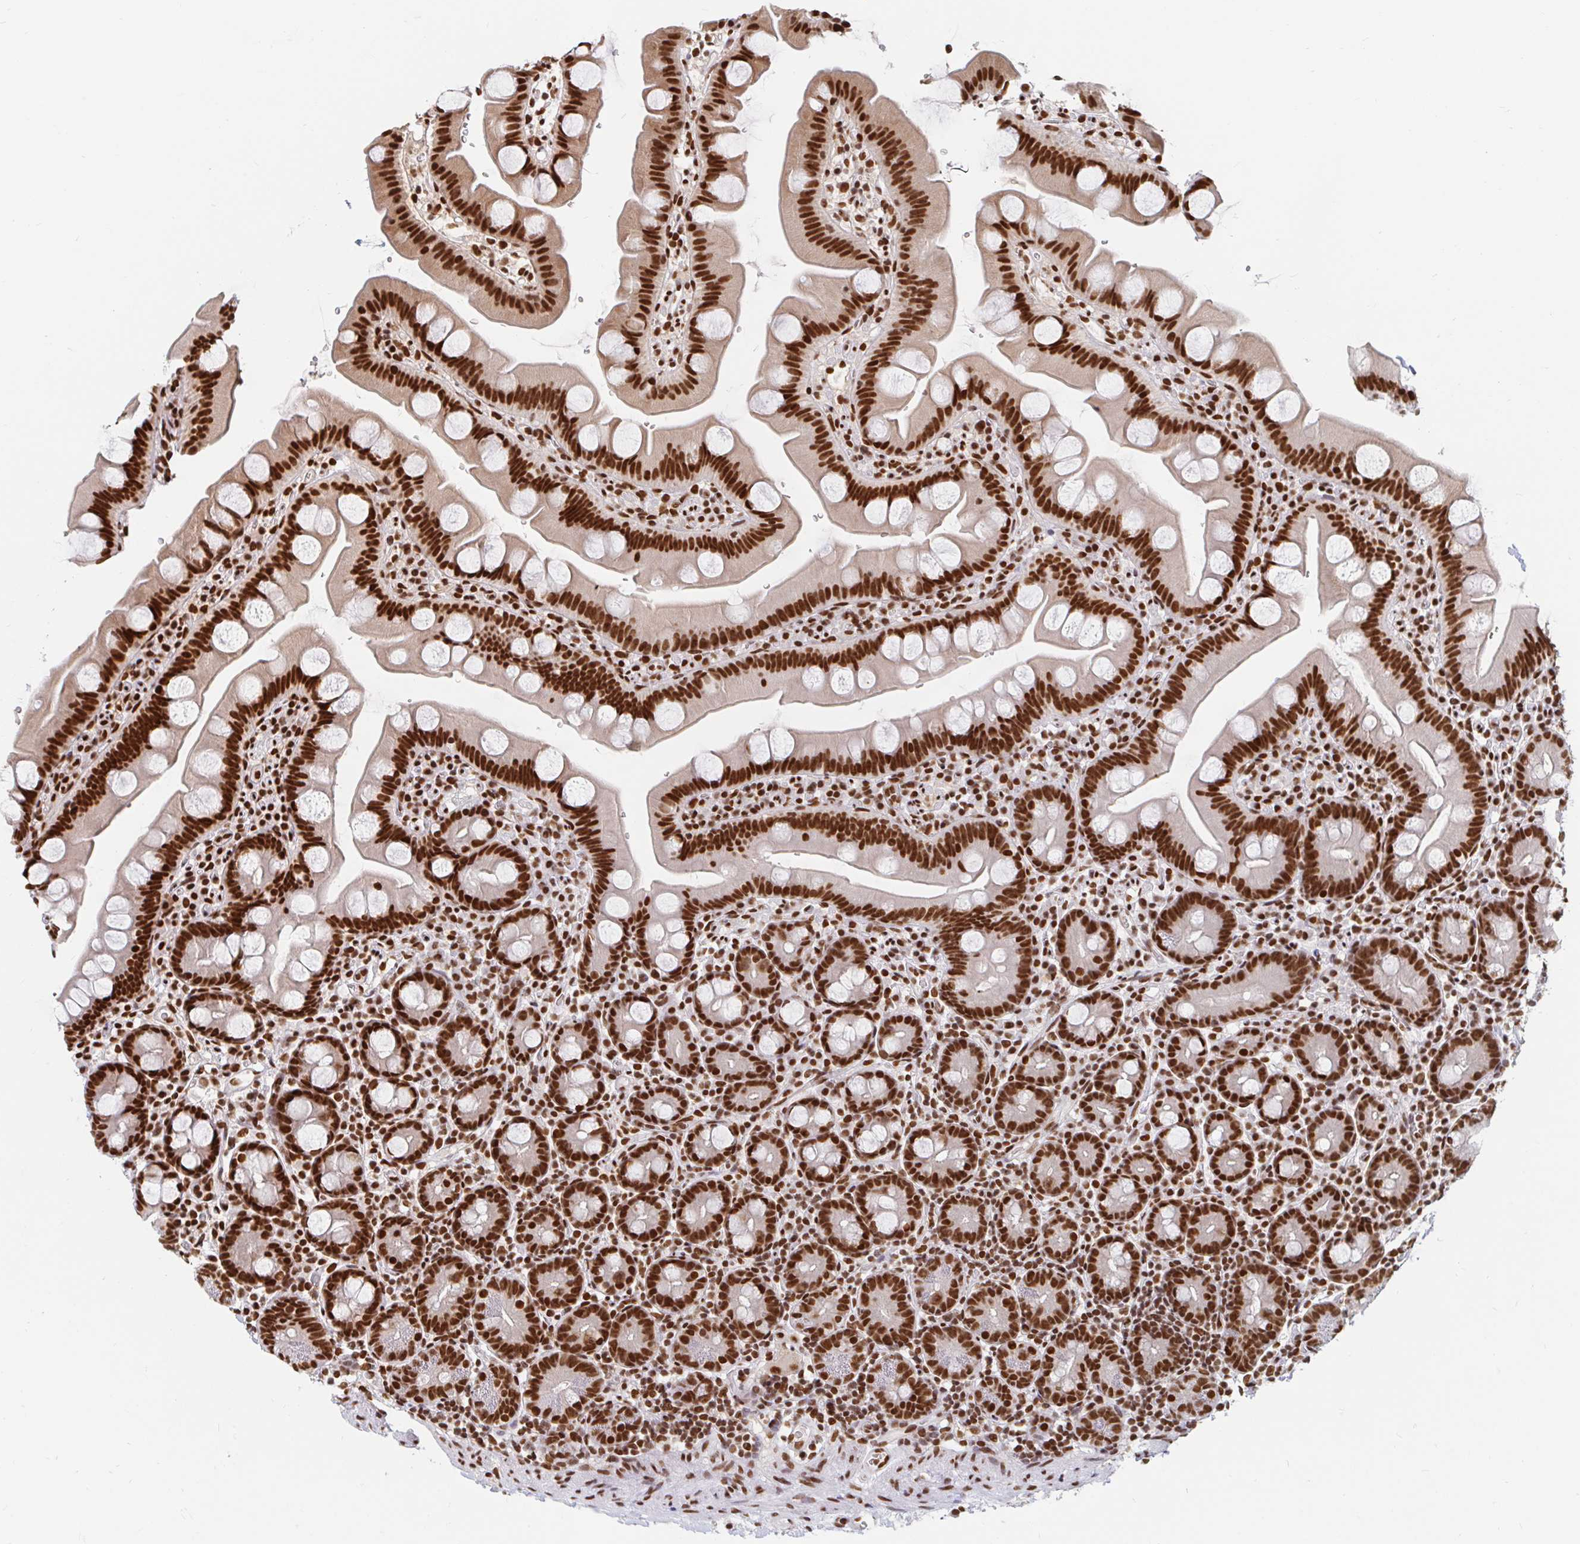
{"staining": {"intensity": "strong", "quantity": ">75%", "location": "nuclear"}, "tissue": "small intestine", "cell_type": "Glandular cells", "image_type": "normal", "snomed": [{"axis": "morphology", "description": "Normal tissue, NOS"}, {"axis": "topography", "description": "Small intestine"}], "caption": "Immunohistochemical staining of benign human small intestine exhibits high levels of strong nuclear staining in approximately >75% of glandular cells. The staining is performed using DAB brown chromogen to label protein expression. The nuclei are counter-stained blue using hematoxylin.", "gene": "RBMXL1", "patient": {"sex": "female", "age": 68}}